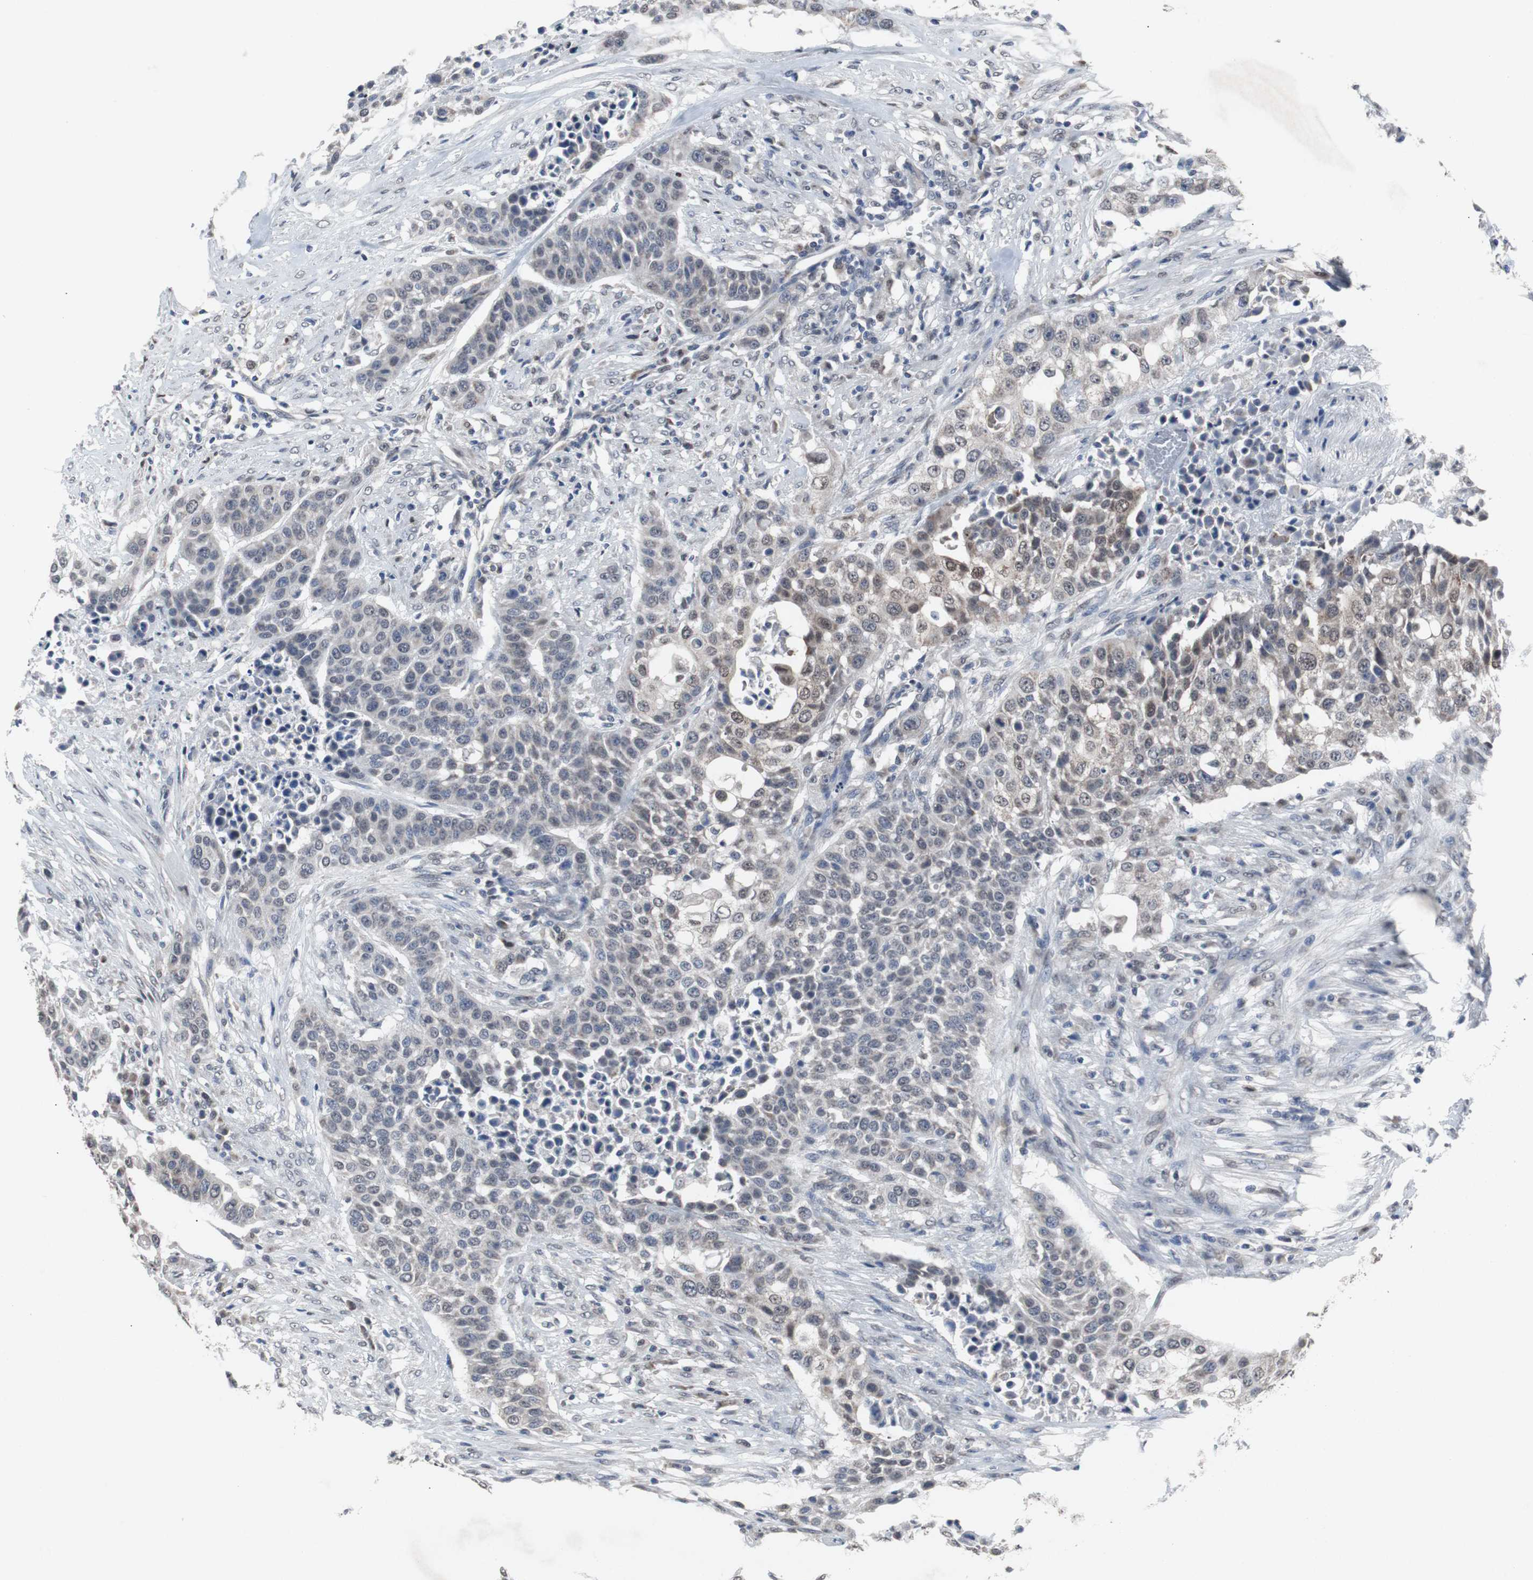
{"staining": {"intensity": "weak", "quantity": "25%-75%", "location": "cytoplasmic/membranous,nuclear"}, "tissue": "urothelial cancer", "cell_type": "Tumor cells", "image_type": "cancer", "snomed": [{"axis": "morphology", "description": "Urothelial carcinoma, High grade"}, {"axis": "topography", "description": "Urinary bladder"}], "caption": "IHC micrograph of human urothelial cancer stained for a protein (brown), which demonstrates low levels of weak cytoplasmic/membranous and nuclear expression in about 25%-75% of tumor cells.", "gene": "RBM47", "patient": {"sex": "male", "age": 74}}